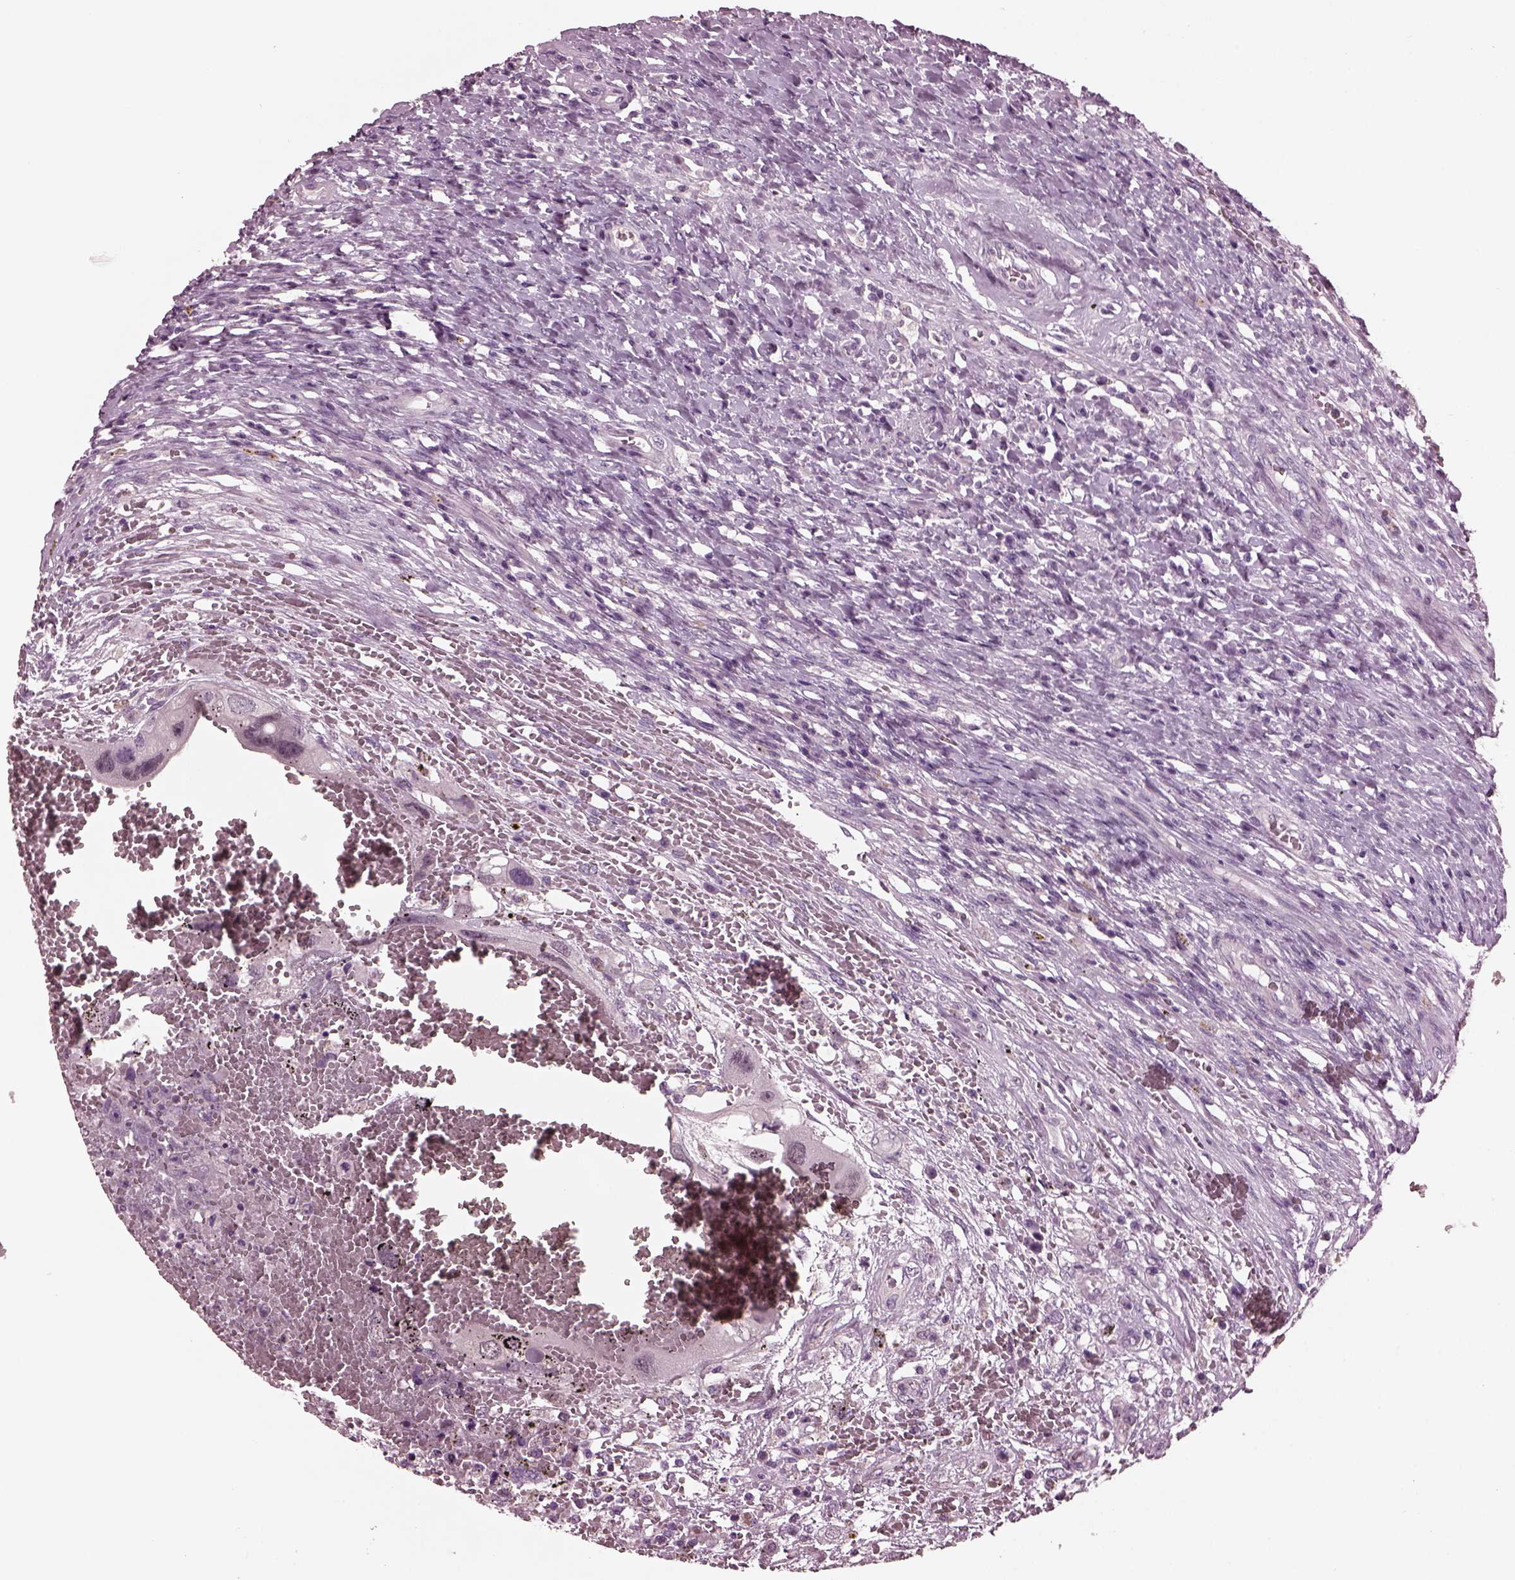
{"staining": {"intensity": "negative", "quantity": "none", "location": "none"}, "tissue": "testis cancer", "cell_type": "Tumor cells", "image_type": "cancer", "snomed": [{"axis": "morphology", "description": "Carcinoma, Embryonal, NOS"}, {"axis": "topography", "description": "Testis"}], "caption": "Tumor cells are negative for protein expression in human testis cancer.", "gene": "MIB2", "patient": {"sex": "male", "age": 26}}